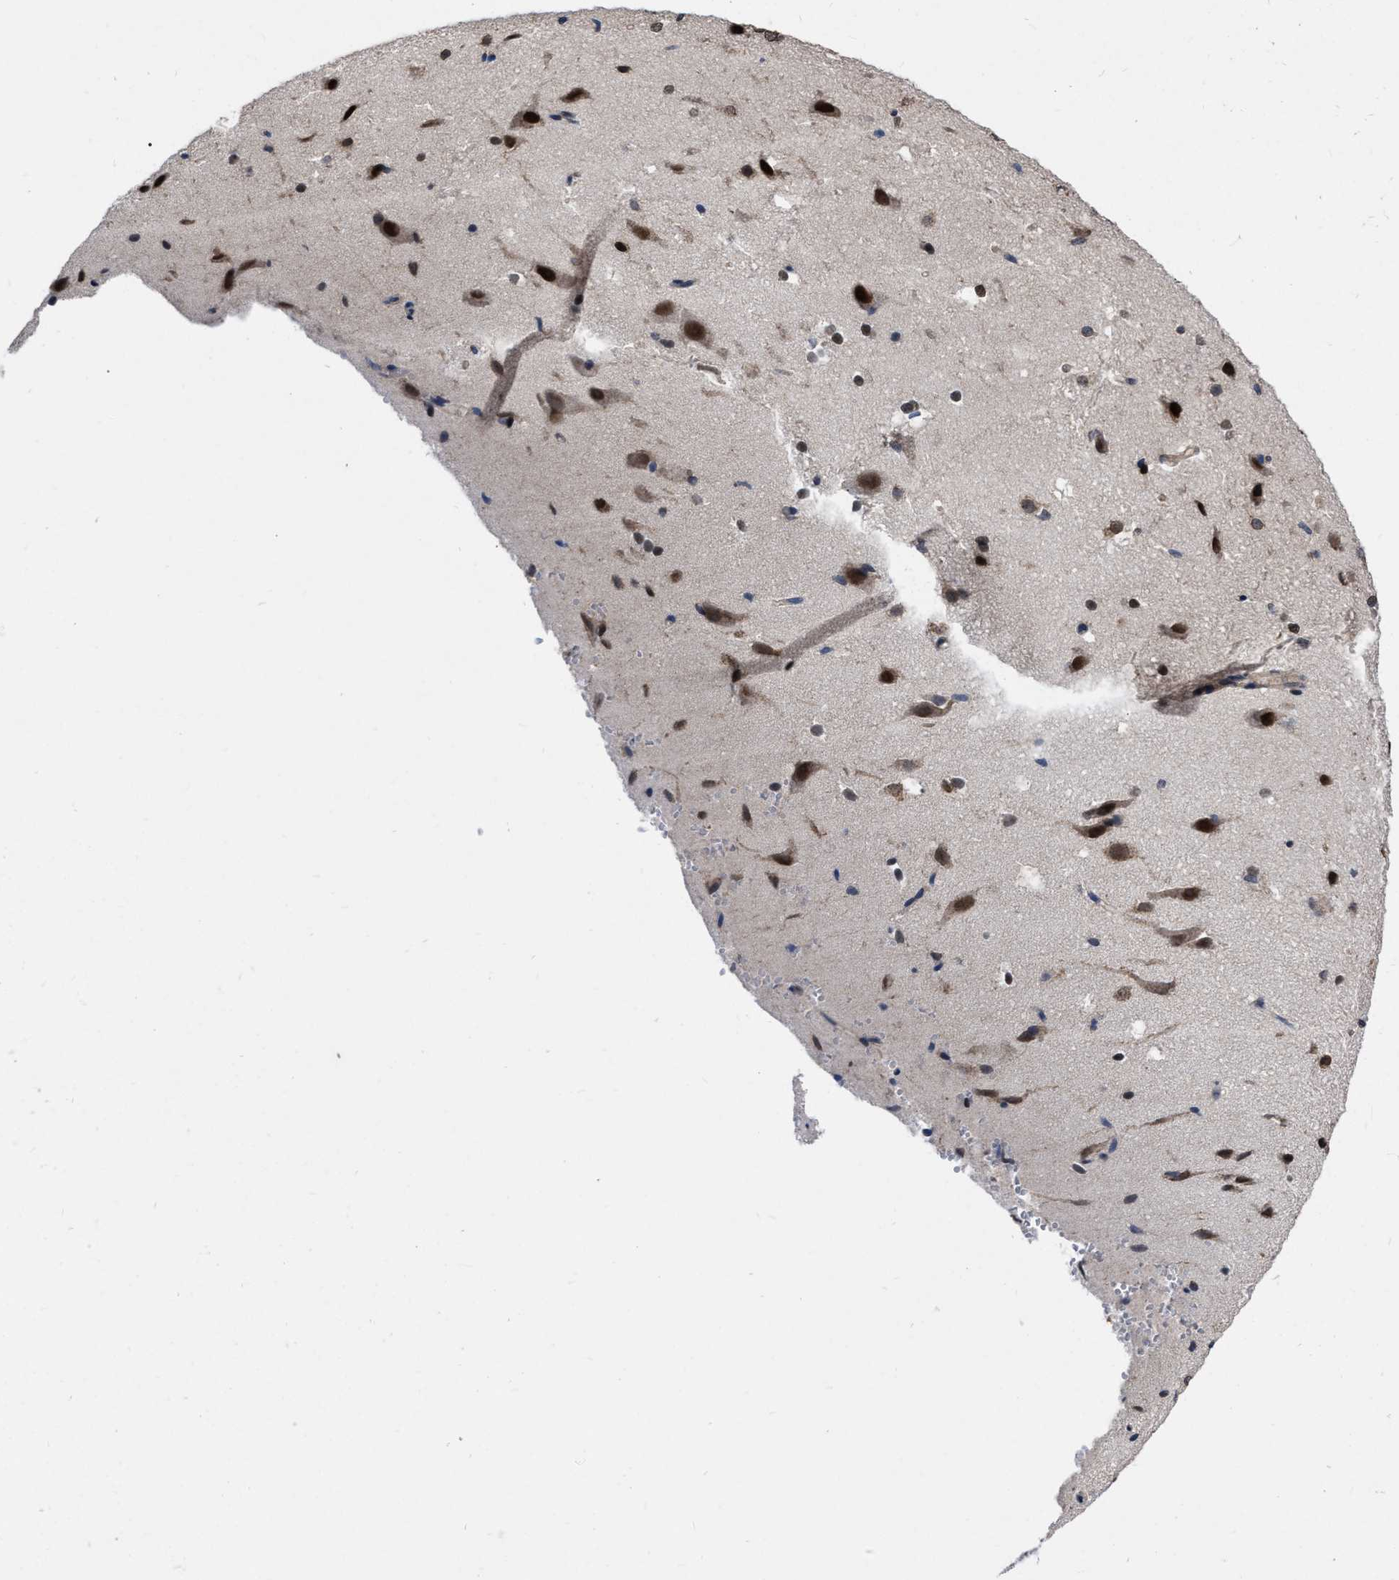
{"staining": {"intensity": "moderate", "quantity": ">75%", "location": "cytoplasmic/membranous"}, "tissue": "cerebral cortex", "cell_type": "Endothelial cells", "image_type": "normal", "snomed": [{"axis": "morphology", "description": "Normal tissue, NOS"}, {"axis": "morphology", "description": "Developmental malformation"}, {"axis": "topography", "description": "Cerebral cortex"}], "caption": "Protein staining shows moderate cytoplasmic/membranous staining in approximately >75% of endothelial cells in normal cerebral cortex. Nuclei are stained in blue.", "gene": "MDM4", "patient": {"sex": "female", "age": 30}}